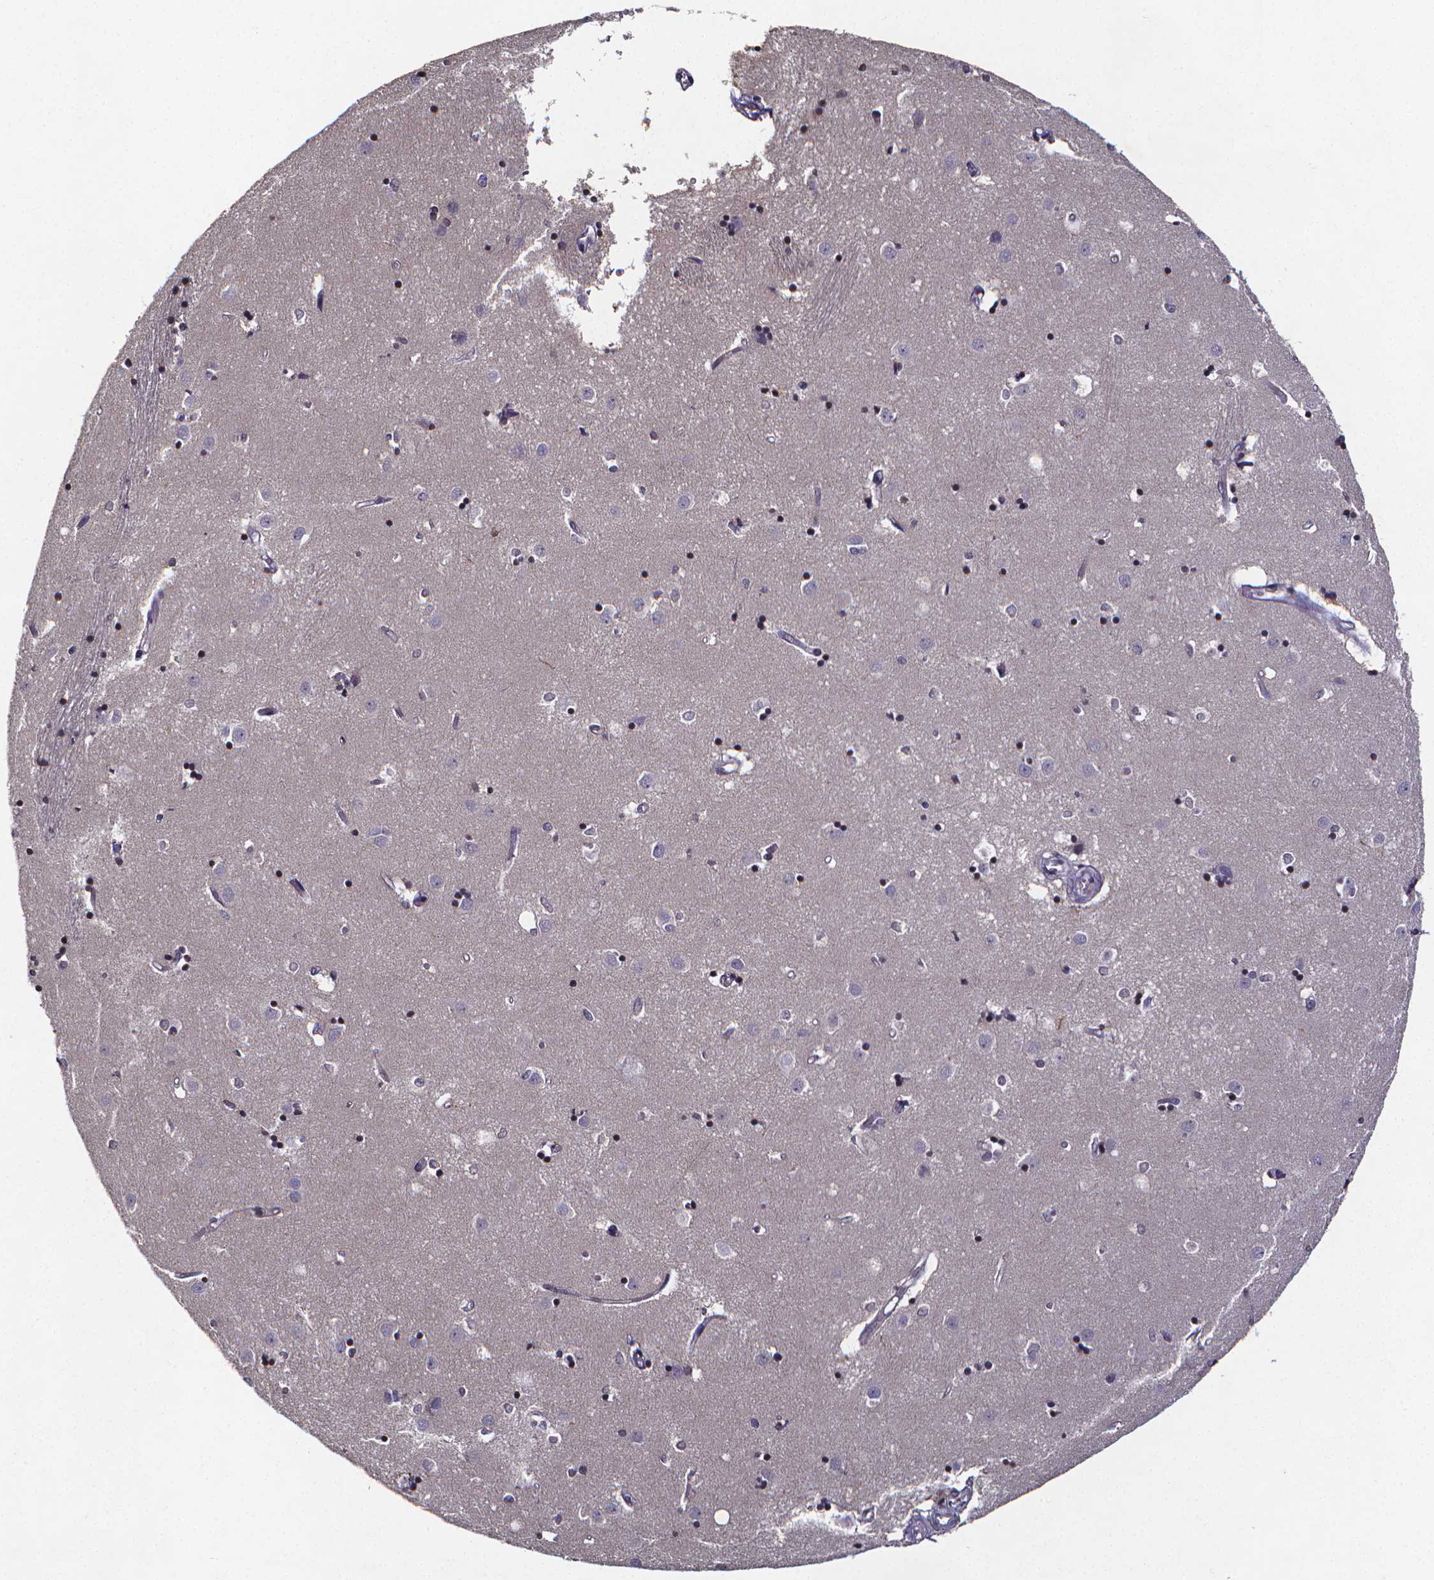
{"staining": {"intensity": "negative", "quantity": "none", "location": "none"}, "tissue": "caudate", "cell_type": "Glial cells", "image_type": "normal", "snomed": [{"axis": "morphology", "description": "Normal tissue, NOS"}, {"axis": "topography", "description": "Lateral ventricle wall"}], "caption": "A histopathology image of caudate stained for a protein reveals no brown staining in glial cells. (DAB immunohistochemistry with hematoxylin counter stain).", "gene": "TP73", "patient": {"sex": "male", "age": 54}}